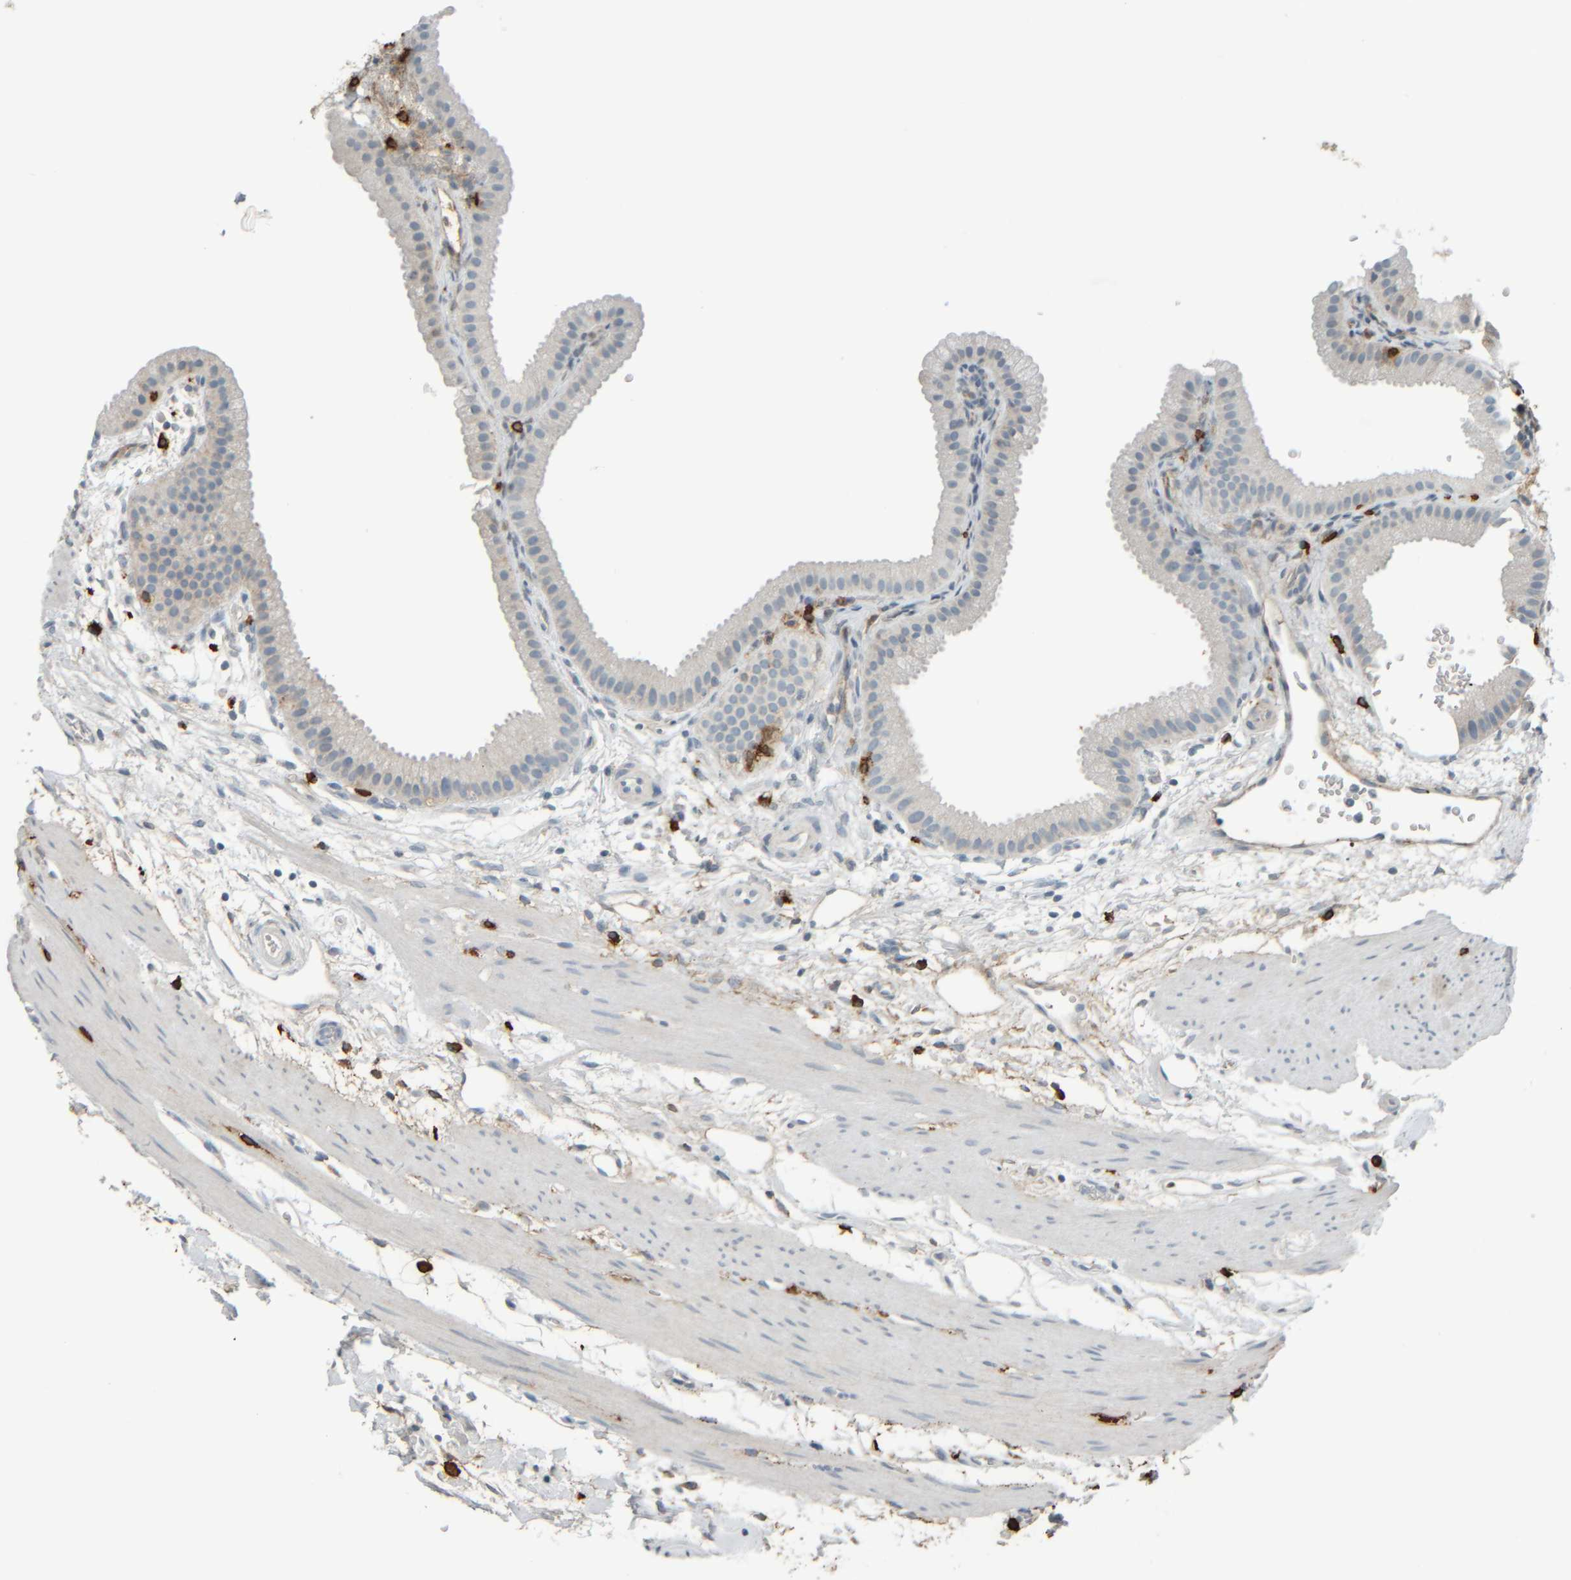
{"staining": {"intensity": "negative", "quantity": "none", "location": "none"}, "tissue": "gallbladder", "cell_type": "Glandular cells", "image_type": "normal", "snomed": [{"axis": "morphology", "description": "Normal tissue, NOS"}, {"axis": "topography", "description": "Gallbladder"}], "caption": "Immunohistochemical staining of benign gallbladder exhibits no significant positivity in glandular cells.", "gene": "TPSAB1", "patient": {"sex": "female", "age": 64}}